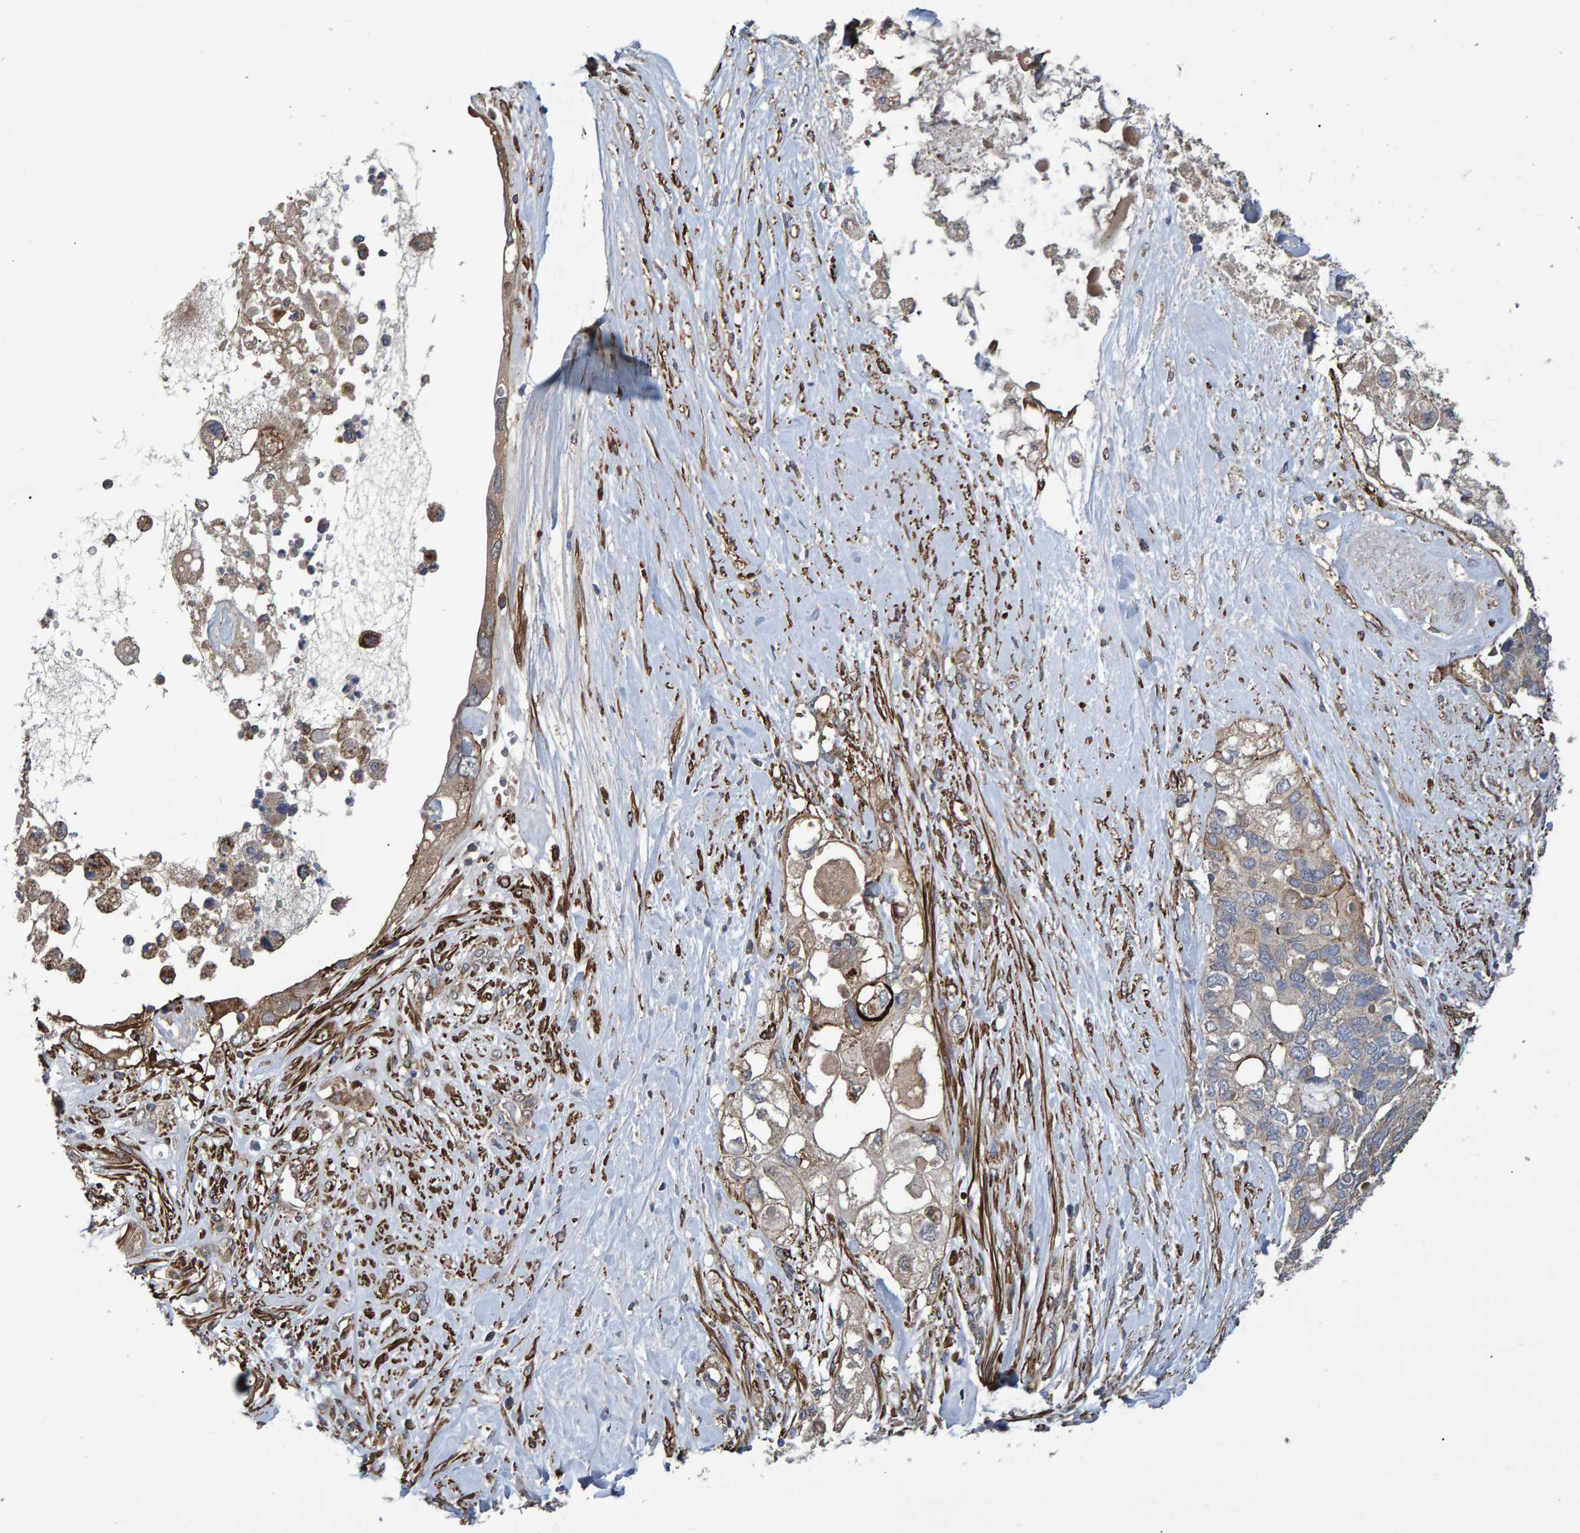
{"staining": {"intensity": "weak", "quantity": "25%-75%", "location": "cytoplasmic/membranous"}, "tissue": "pancreatic cancer", "cell_type": "Tumor cells", "image_type": "cancer", "snomed": [{"axis": "morphology", "description": "Adenocarcinoma, NOS"}, {"axis": "topography", "description": "Pancreas"}], "caption": "IHC staining of pancreatic cancer, which reveals low levels of weak cytoplasmic/membranous staining in about 25%-75% of tumor cells indicating weak cytoplasmic/membranous protein expression. The staining was performed using DAB (3,3'-diaminobenzidine) (brown) for protein detection and nuclei were counterstained in hematoxylin (blue).", "gene": "SLIT2", "patient": {"sex": "female", "age": 56}}